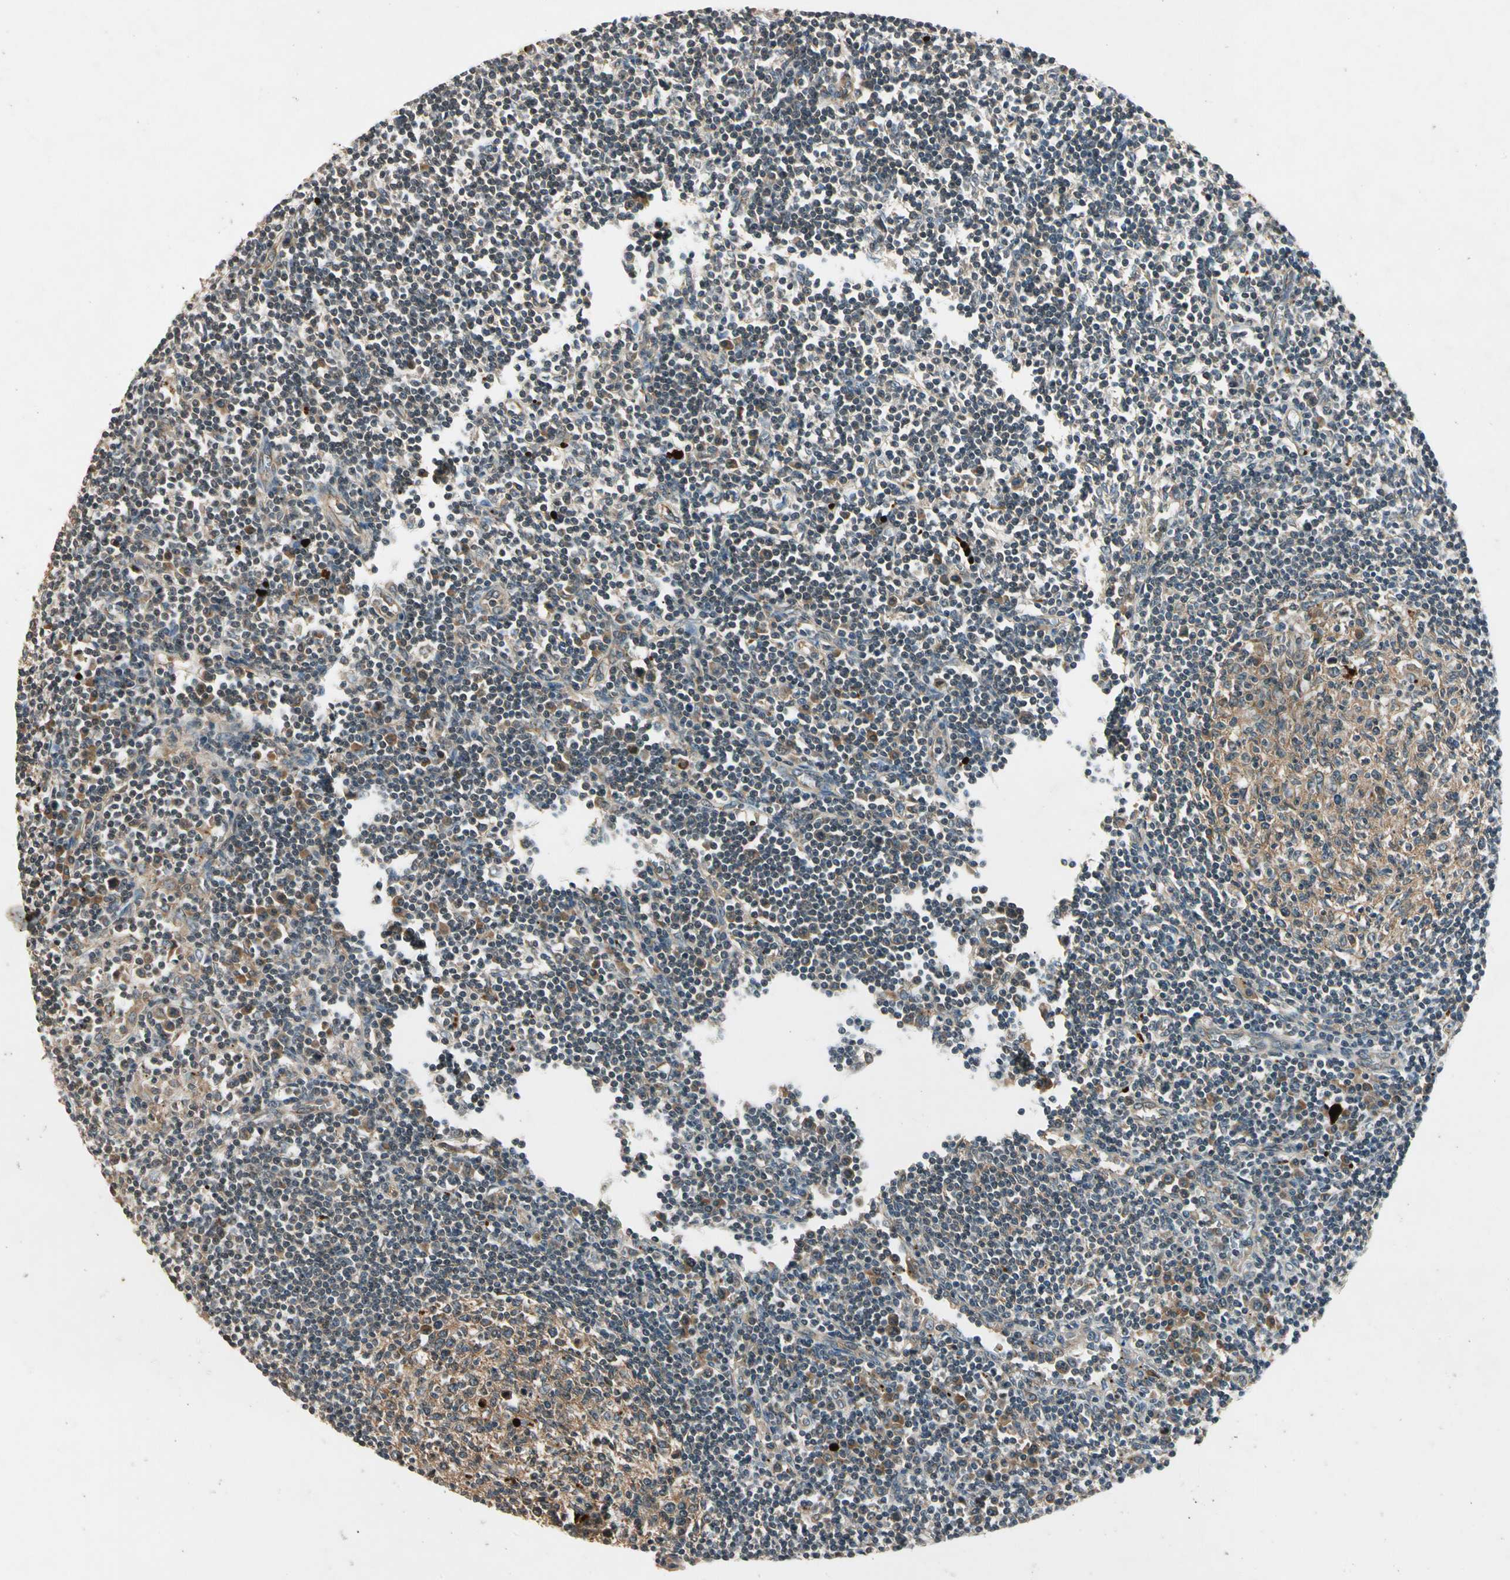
{"staining": {"intensity": "weak", "quantity": ">75%", "location": "cytoplasmic/membranous"}, "tissue": "lymph node", "cell_type": "Germinal center cells", "image_type": "normal", "snomed": [{"axis": "morphology", "description": "Normal tissue, NOS"}, {"axis": "topography", "description": "Lymph node"}], "caption": "Unremarkable lymph node exhibits weak cytoplasmic/membranous staining in about >75% of germinal center cells.", "gene": "ROCK2", "patient": {"sex": "female", "age": 55}}